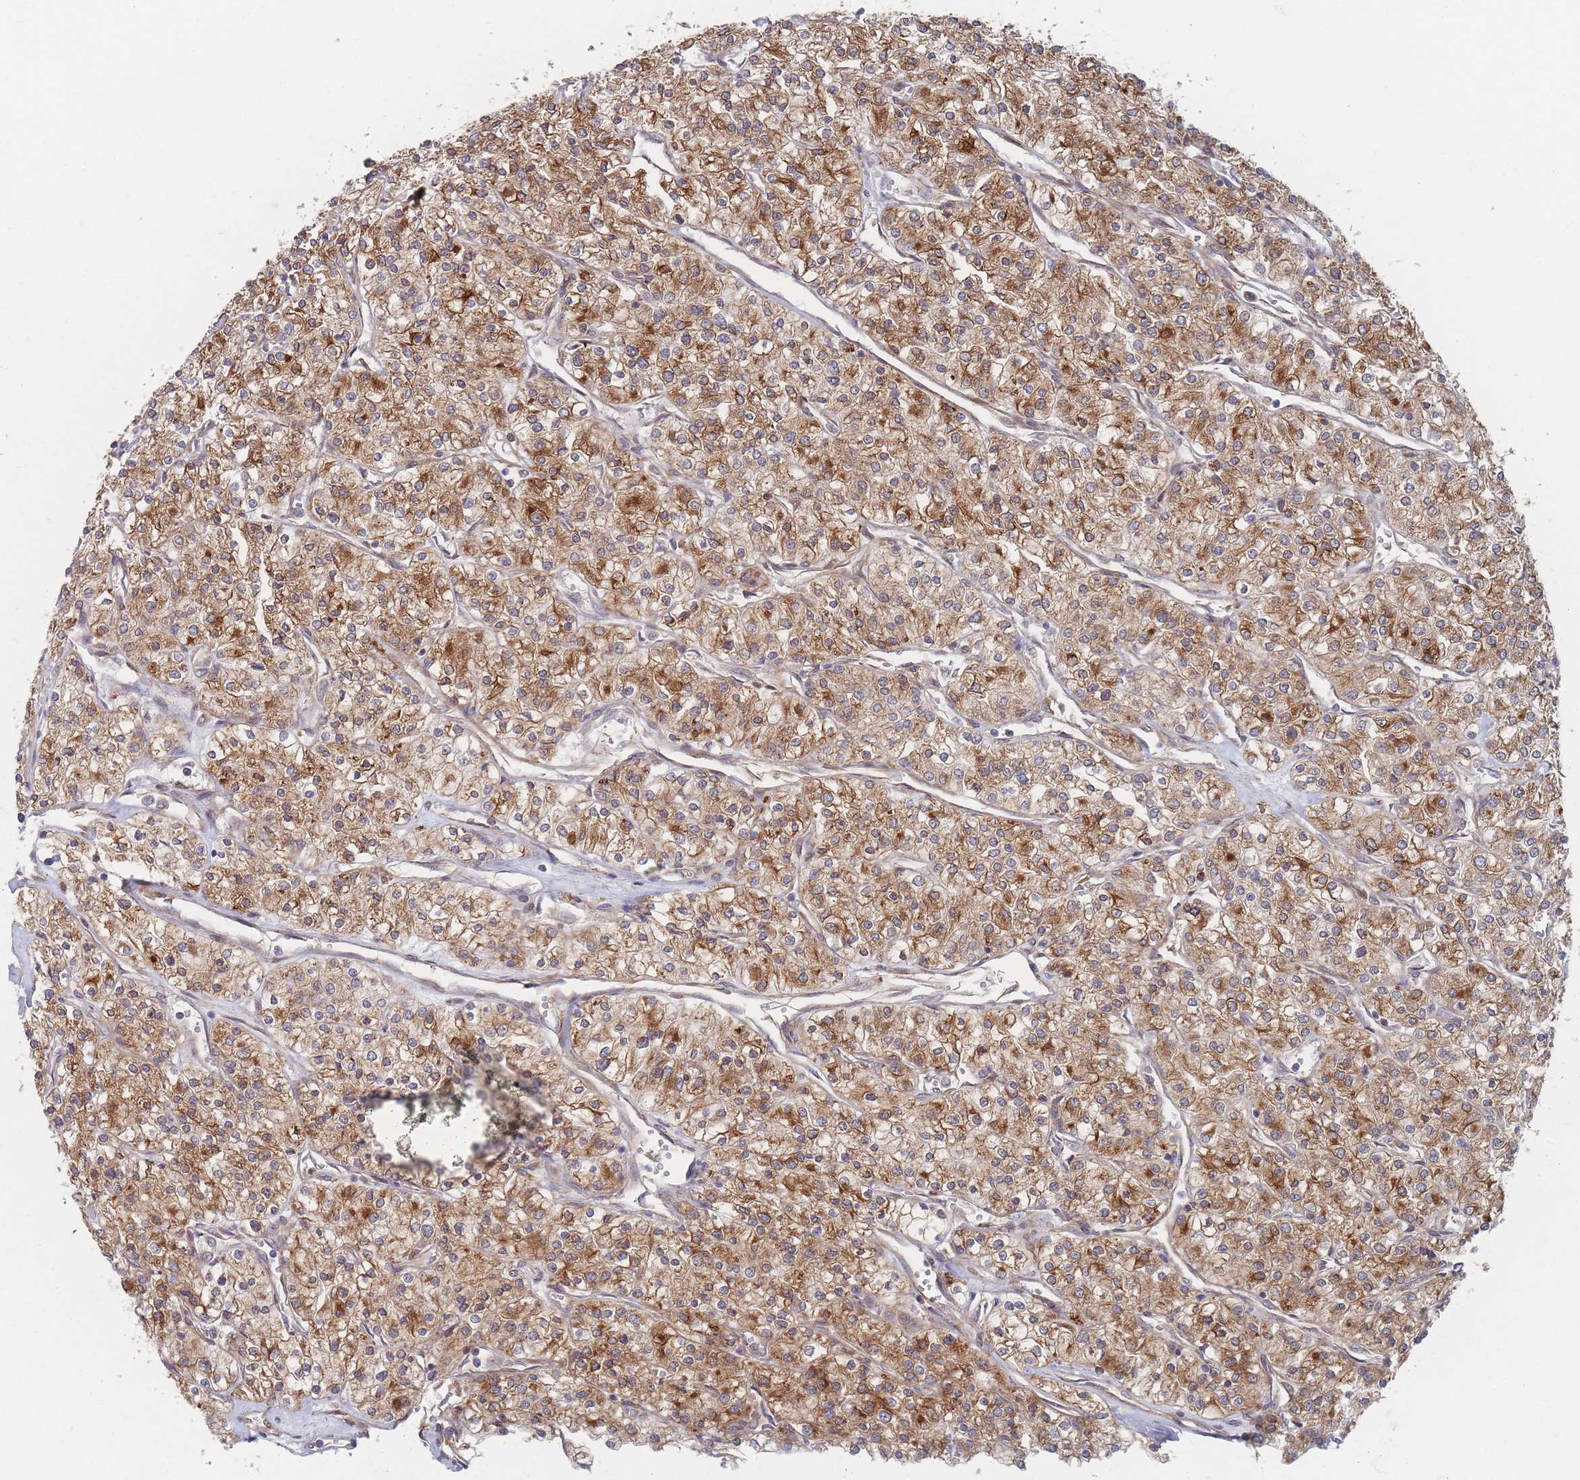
{"staining": {"intensity": "moderate", "quantity": ">75%", "location": "cytoplasmic/membranous"}, "tissue": "renal cancer", "cell_type": "Tumor cells", "image_type": "cancer", "snomed": [{"axis": "morphology", "description": "Adenocarcinoma, NOS"}, {"axis": "topography", "description": "Kidney"}], "caption": "Immunohistochemistry (IHC) of adenocarcinoma (renal) shows medium levels of moderate cytoplasmic/membranous expression in about >75% of tumor cells.", "gene": "KDSR", "patient": {"sex": "male", "age": 80}}